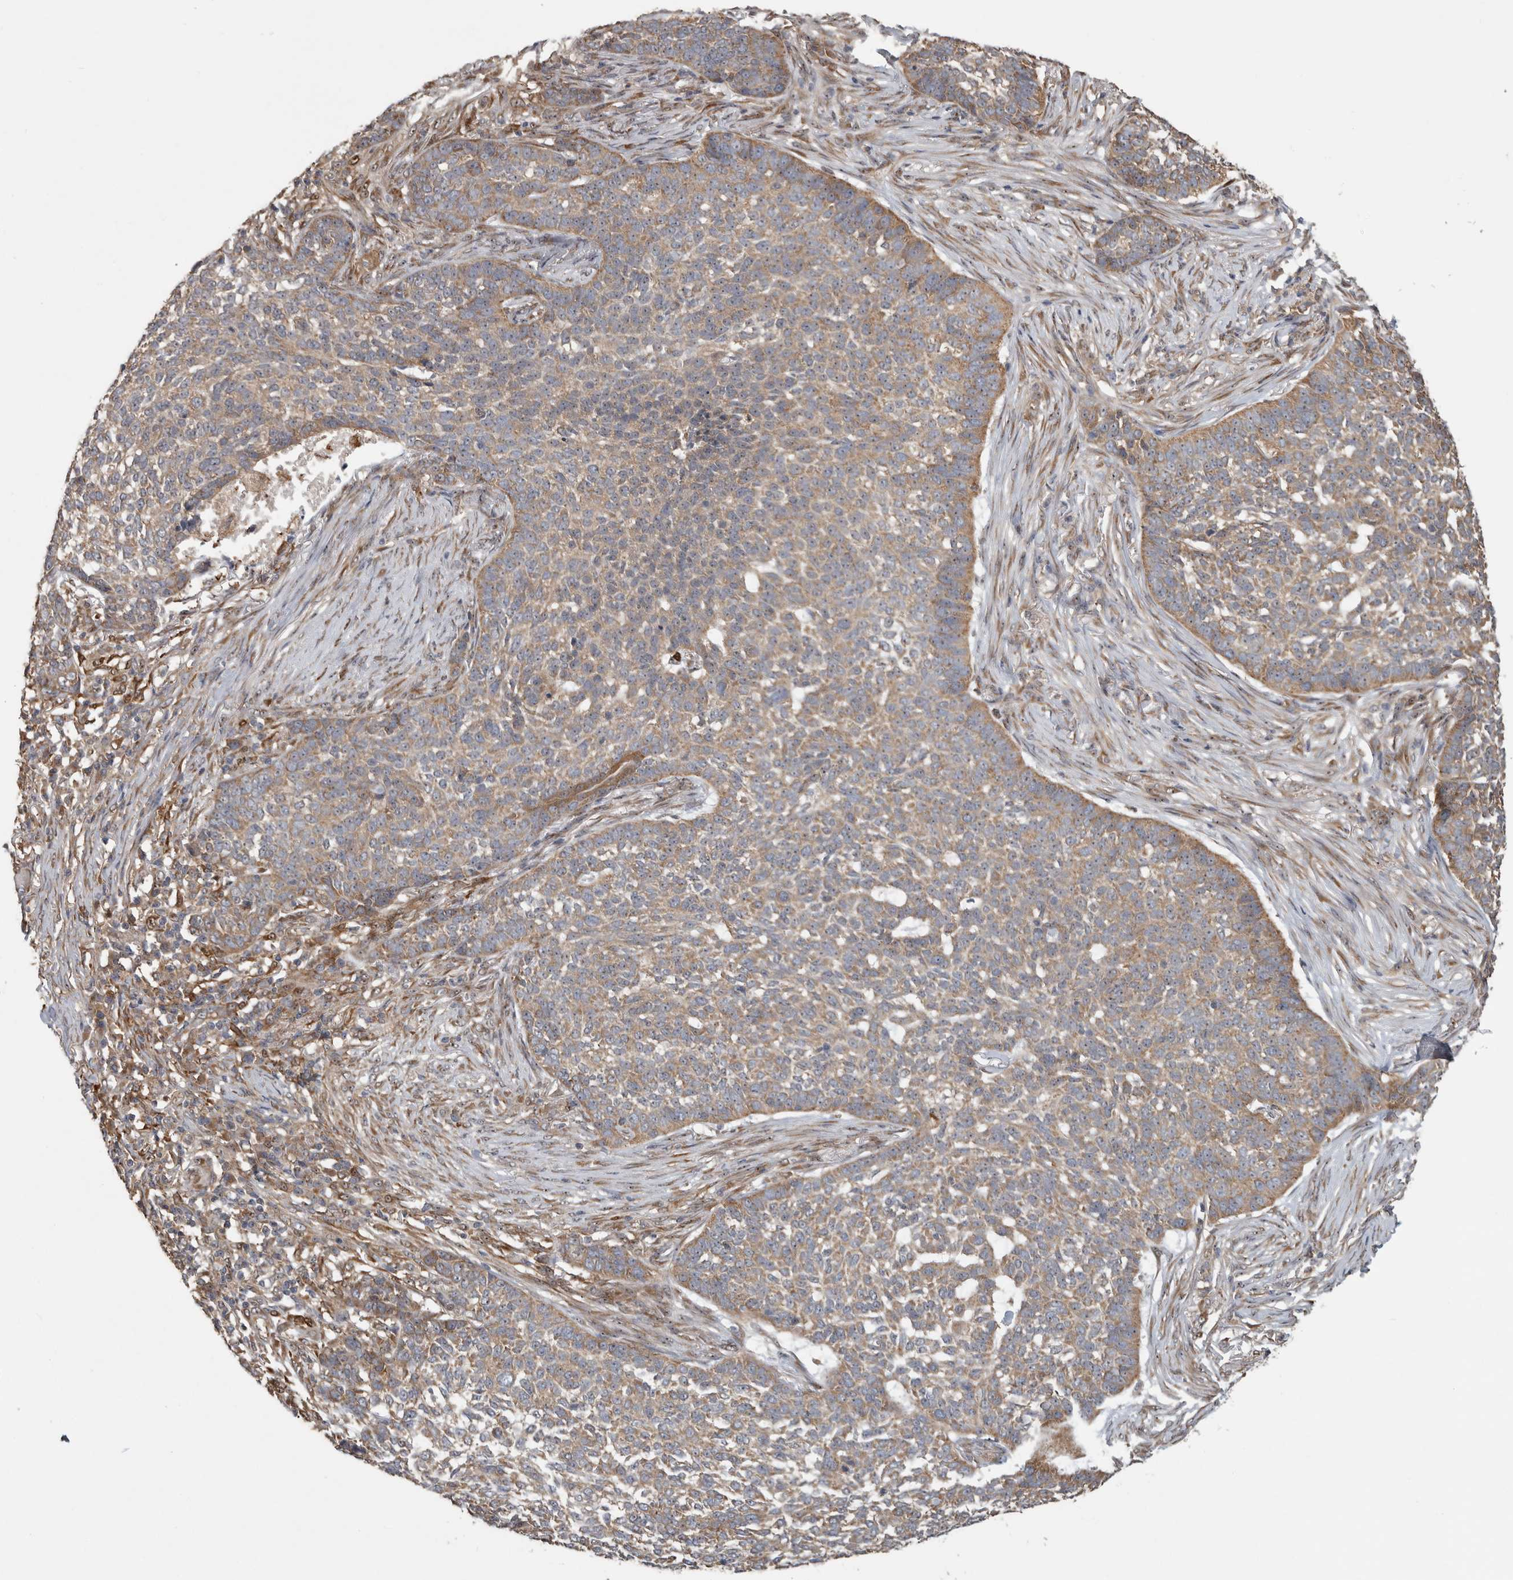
{"staining": {"intensity": "moderate", "quantity": ">75%", "location": "cytoplasmic/membranous"}, "tissue": "skin cancer", "cell_type": "Tumor cells", "image_type": "cancer", "snomed": [{"axis": "morphology", "description": "Basal cell carcinoma"}, {"axis": "topography", "description": "Skin"}], "caption": "Human skin cancer stained with a protein marker shows moderate staining in tumor cells.", "gene": "ATXN2", "patient": {"sex": "male", "age": 85}}